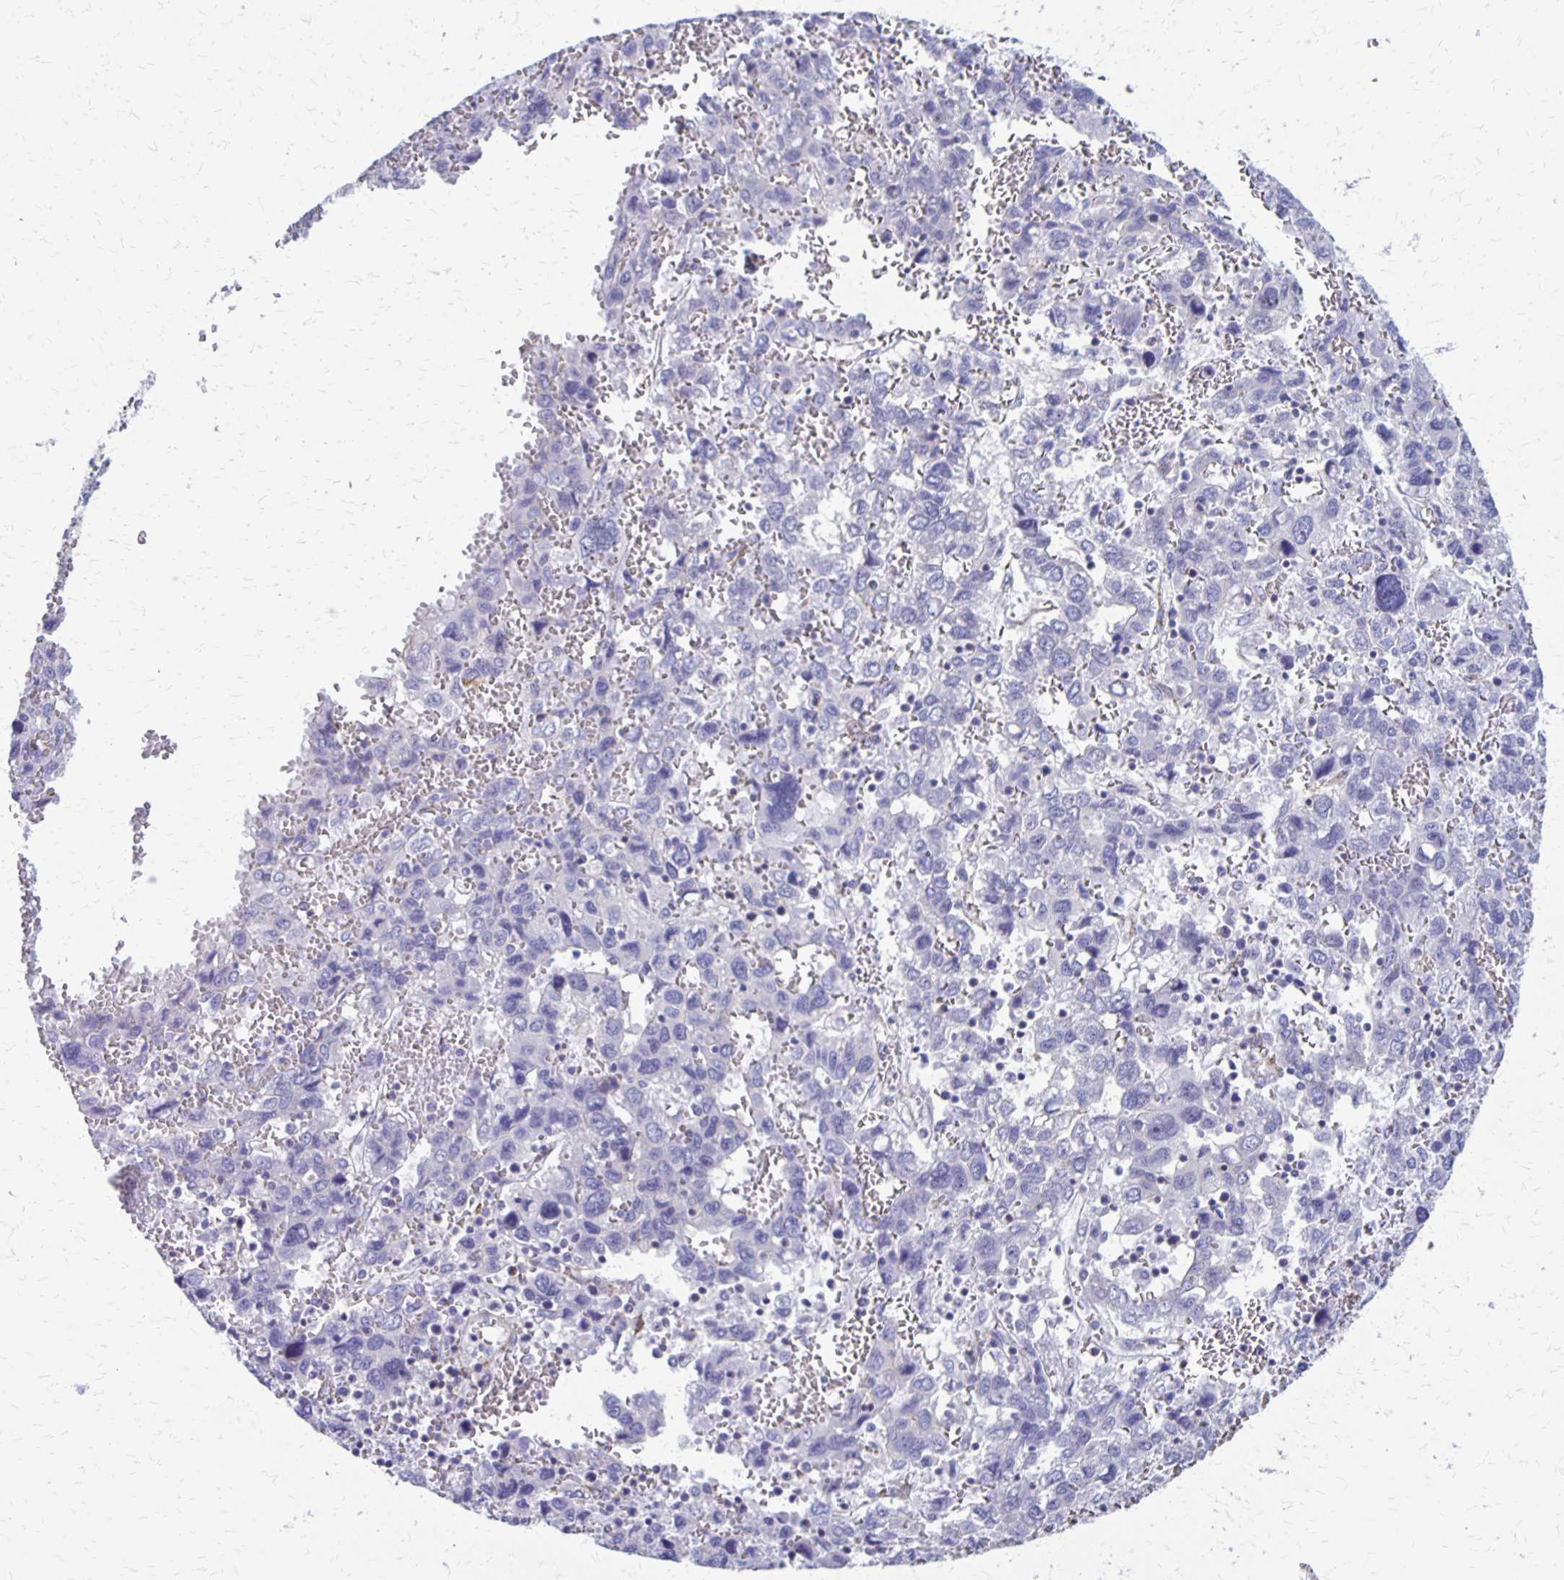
{"staining": {"intensity": "negative", "quantity": "none", "location": "none"}, "tissue": "liver cancer", "cell_type": "Tumor cells", "image_type": "cancer", "snomed": [{"axis": "morphology", "description": "Carcinoma, Hepatocellular, NOS"}, {"axis": "topography", "description": "Liver"}], "caption": "A high-resolution image shows IHC staining of liver cancer, which exhibits no significant positivity in tumor cells.", "gene": "SEPTIN5", "patient": {"sex": "male", "age": 69}}